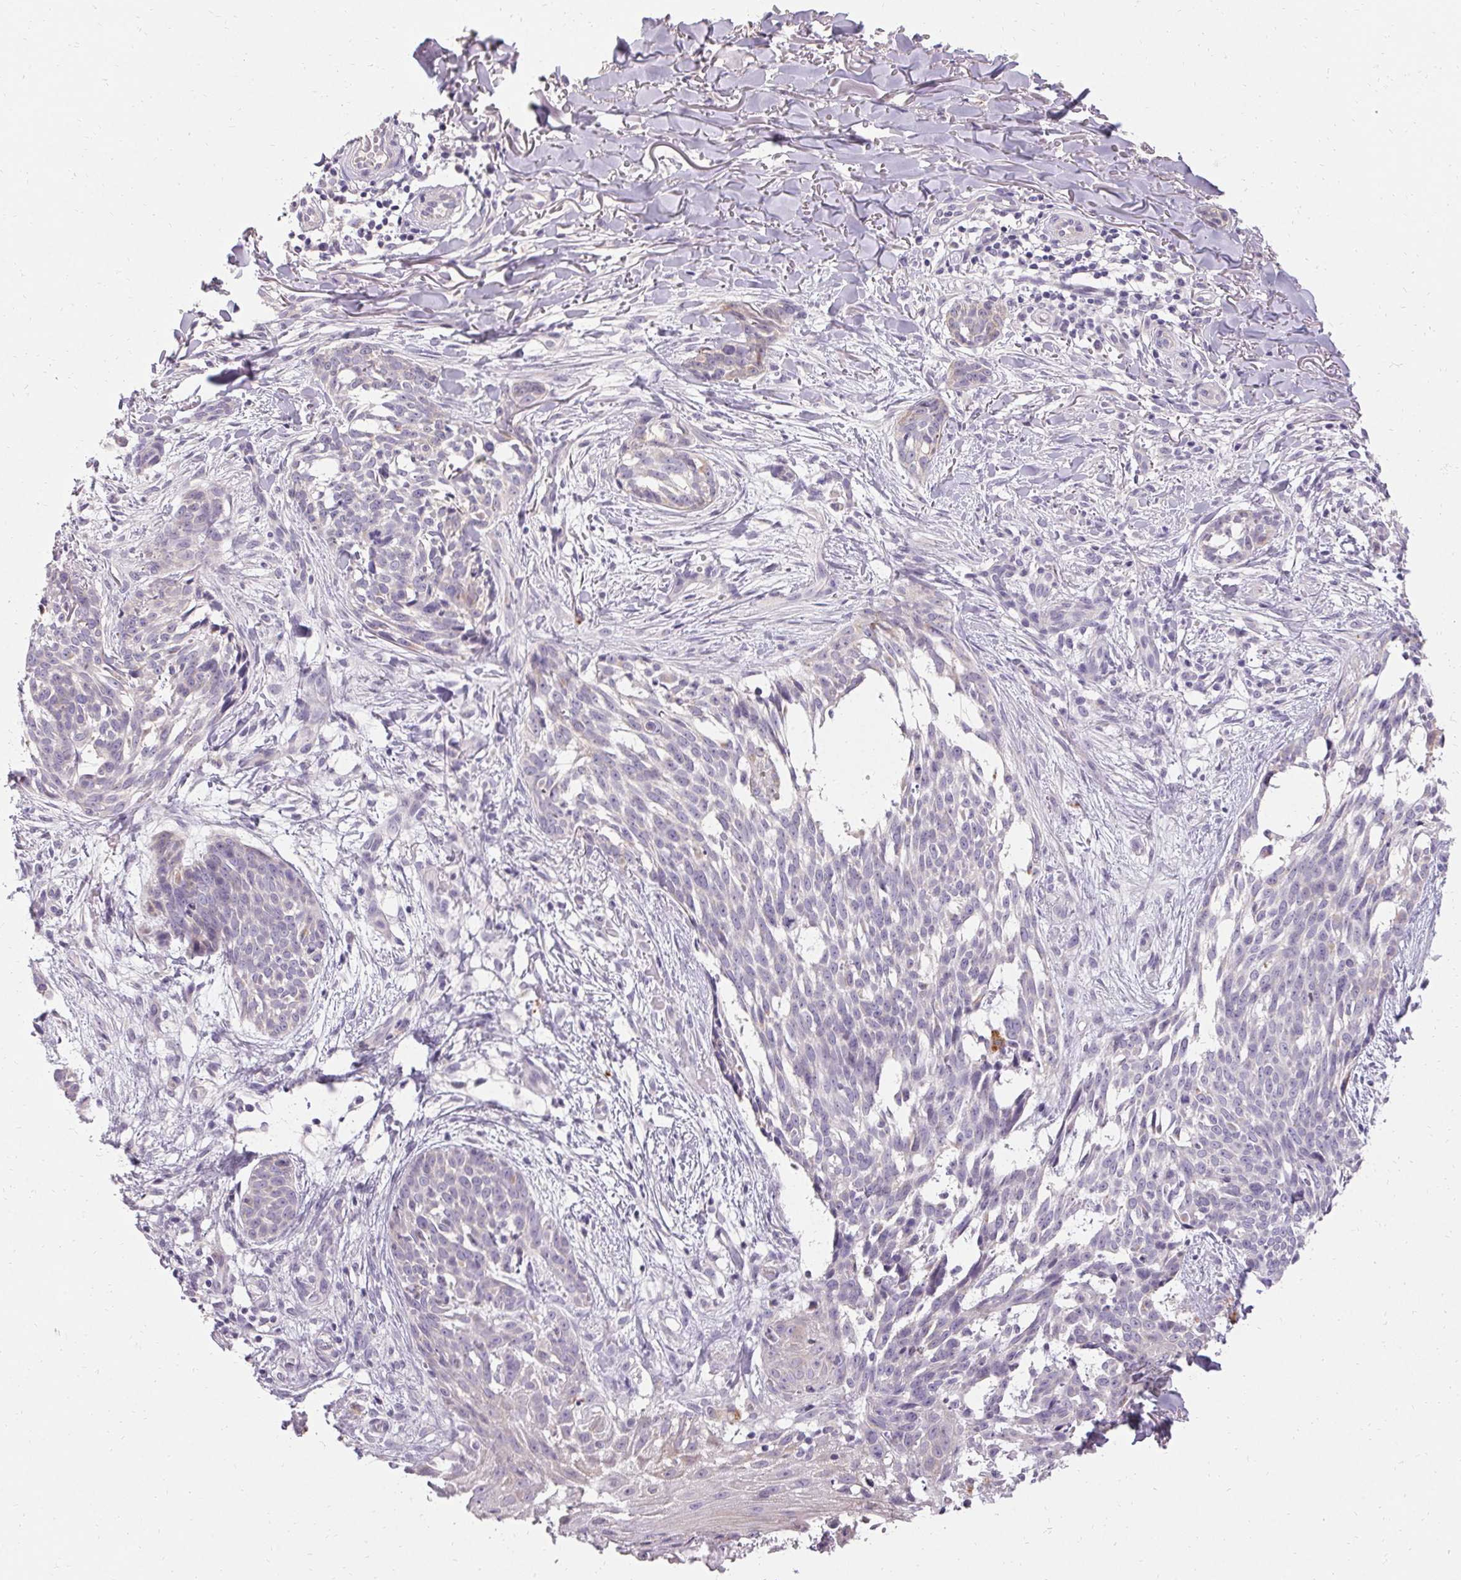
{"staining": {"intensity": "negative", "quantity": "none", "location": "none"}, "tissue": "skin cancer", "cell_type": "Tumor cells", "image_type": "cancer", "snomed": [{"axis": "morphology", "description": "Basal cell carcinoma"}, {"axis": "topography", "description": "Skin"}], "caption": "IHC histopathology image of human skin cancer stained for a protein (brown), which reveals no staining in tumor cells.", "gene": "HSD17B3", "patient": {"sex": "male", "age": 88}}